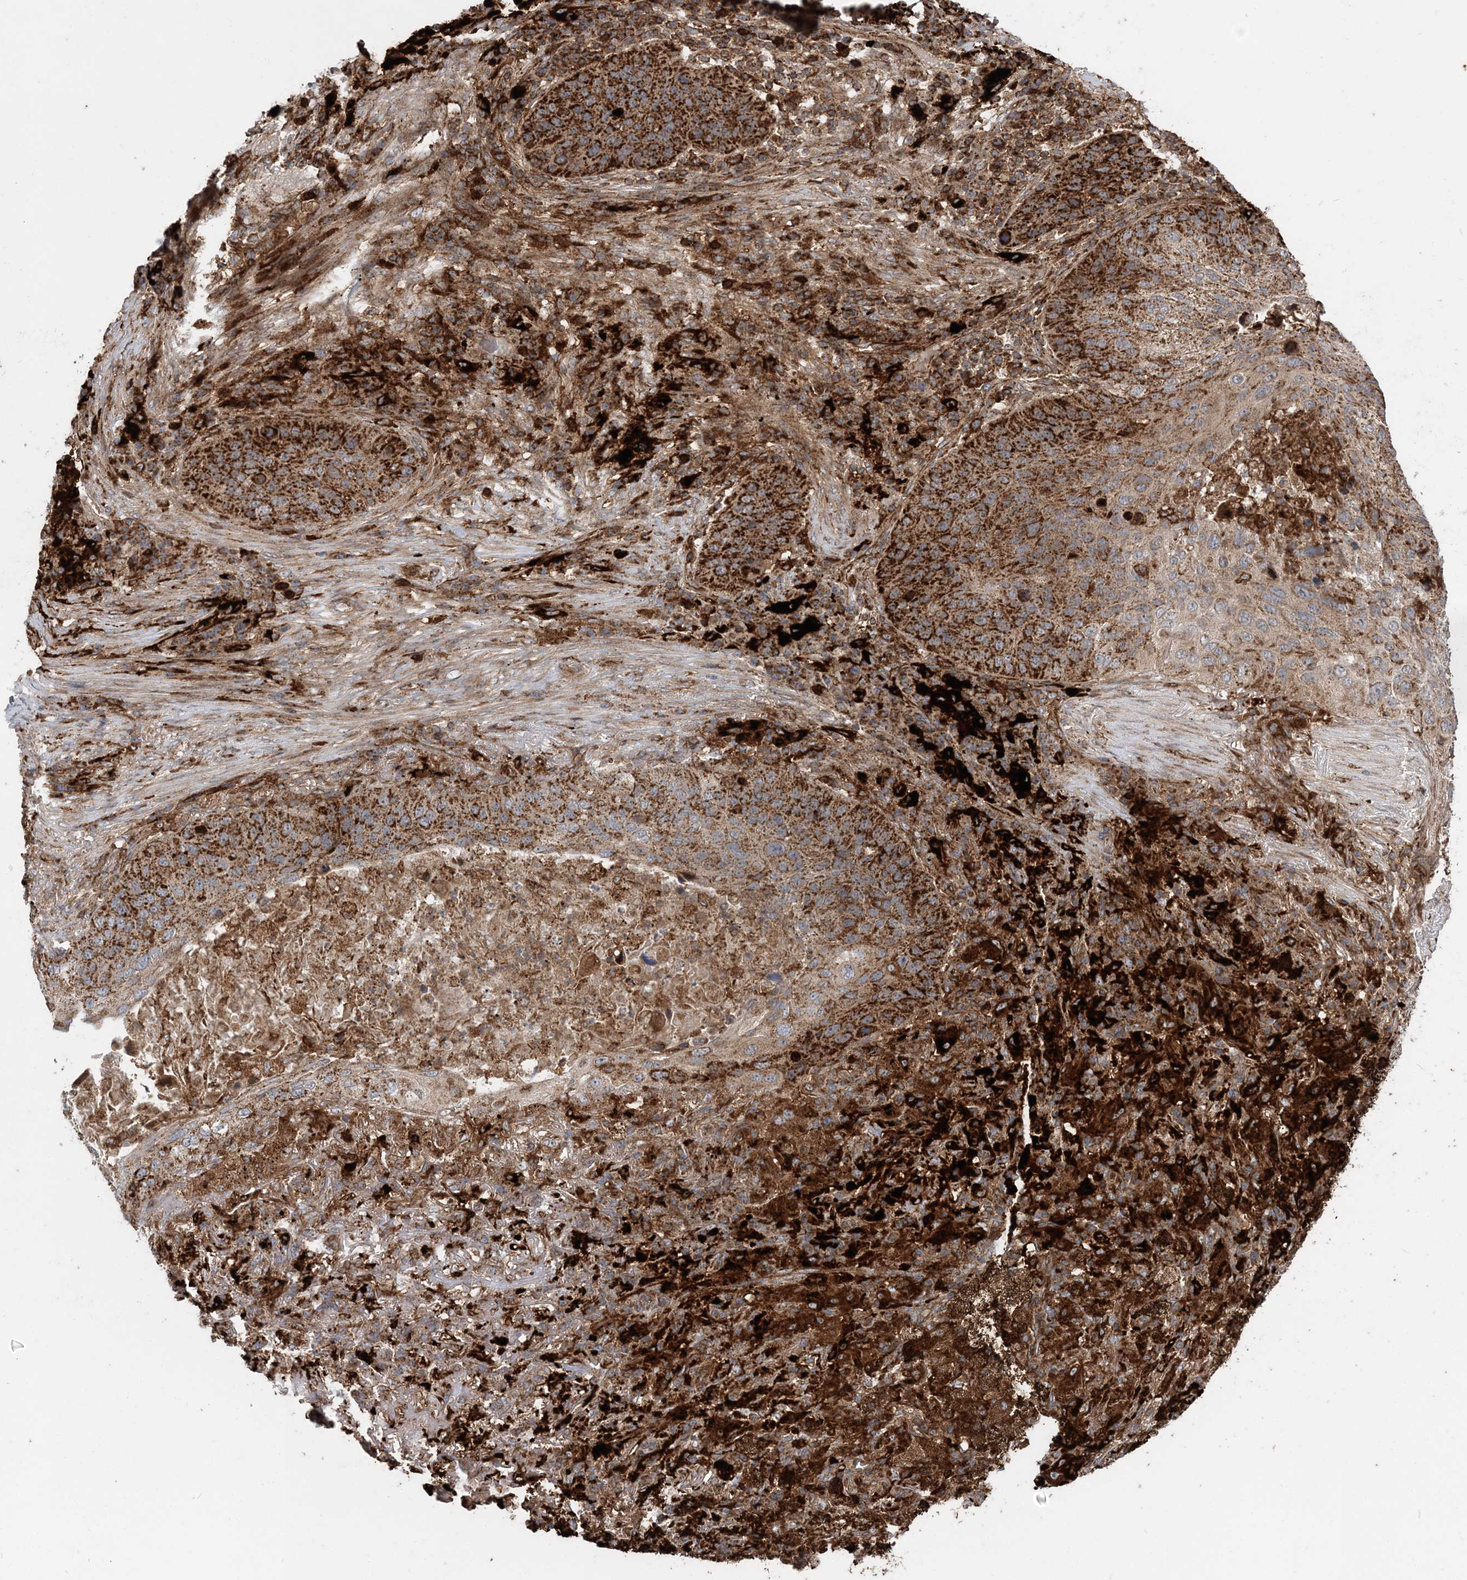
{"staining": {"intensity": "strong", "quantity": ">75%", "location": "cytoplasmic/membranous"}, "tissue": "lung cancer", "cell_type": "Tumor cells", "image_type": "cancer", "snomed": [{"axis": "morphology", "description": "Squamous cell carcinoma, NOS"}, {"axis": "topography", "description": "Lung"}], "caption": "Immunohistochemistry histopathology image of neoplastic tissue: lung cancer stained using IHC demonstrates high levels of strong protein expression localized specifically in the cytoplasmic/membranous of tumor cells, appearing as a cytoplasmic/membranous brown color.", "gene": "LRPPRC", "patient": {"sex": "female", "age": 63}}